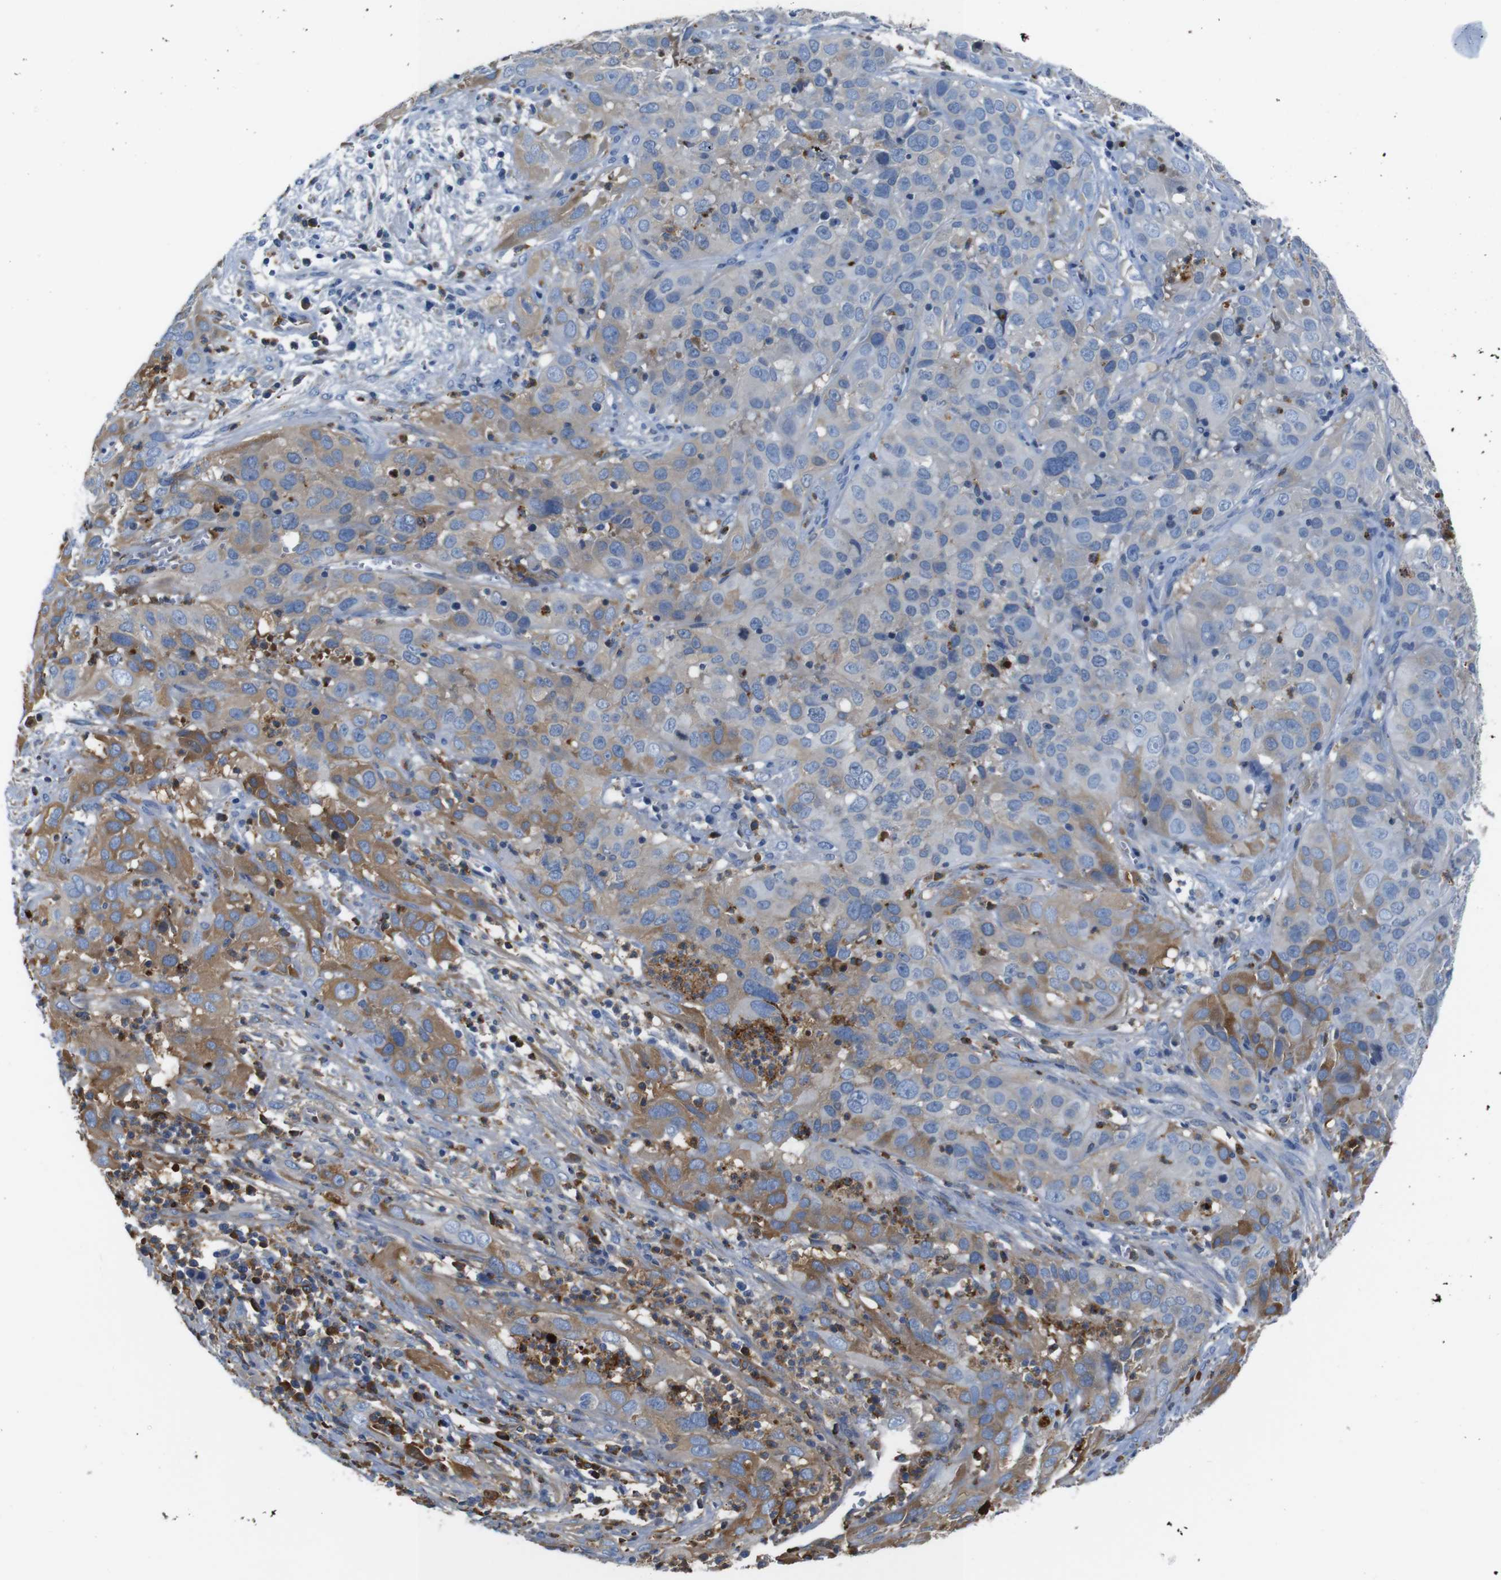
{"staining": {"intensity": "moderate", "quantity": "25%-75%", "location": "cytoplasmic/membranous"}, "tissue": "cervical cancer", "cell_type": "Tumor cells", "image_type": "cancer", "snomed": [{"axis": "morphology", "description": "Squamous cell carcinoma, NOS"}, {"axis": "topography", "description": "Cervix"}], "caption": "Cervical squamous cell carcinoma stained for a protein demonstrates moderate cytoplasmic/membranous positivity in tumor cells.", "gene": "SERPINA1", "patient": {"sex": "female", "age": 32}}